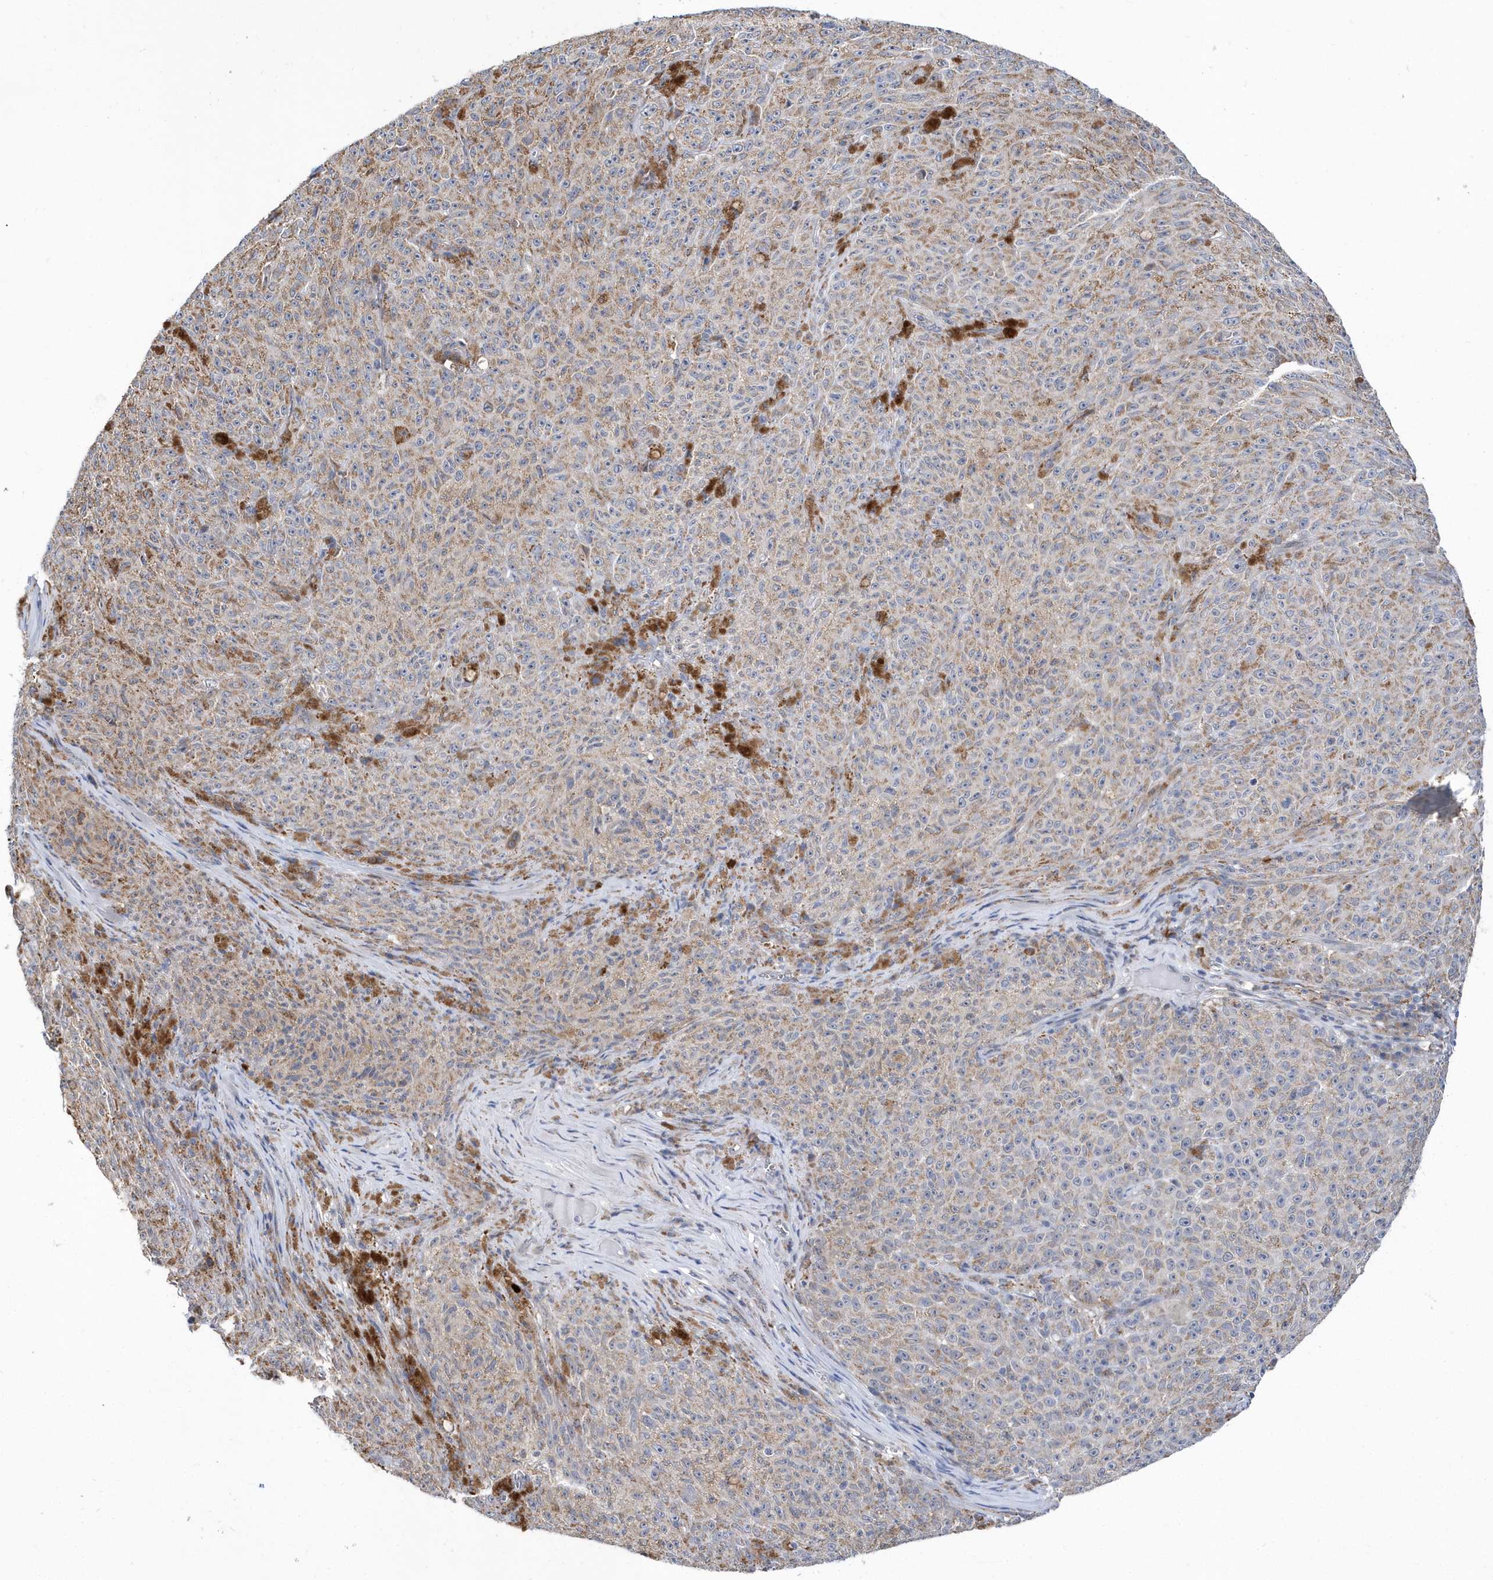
{"staining": {"intensity": "weak", "quantity": ">75%", "location": "cytoplasmic/membranous"}, "tissue": "melanoma", "cell_type": "Tumor cells", "image_type": "cancer", "snomed": [{"axis": "morphology", "description": "Malignant melanoma, NOS"}, {"axis": "topography", "description": "Skin"}], "caption": "Immunohistochemical staining of melanoma displays weak cytoplasmic/membranous protein expression in approximately >75% of tumor cells.", "gene": "SPATA5", "patient": {"sex": "female", "age": 82}}